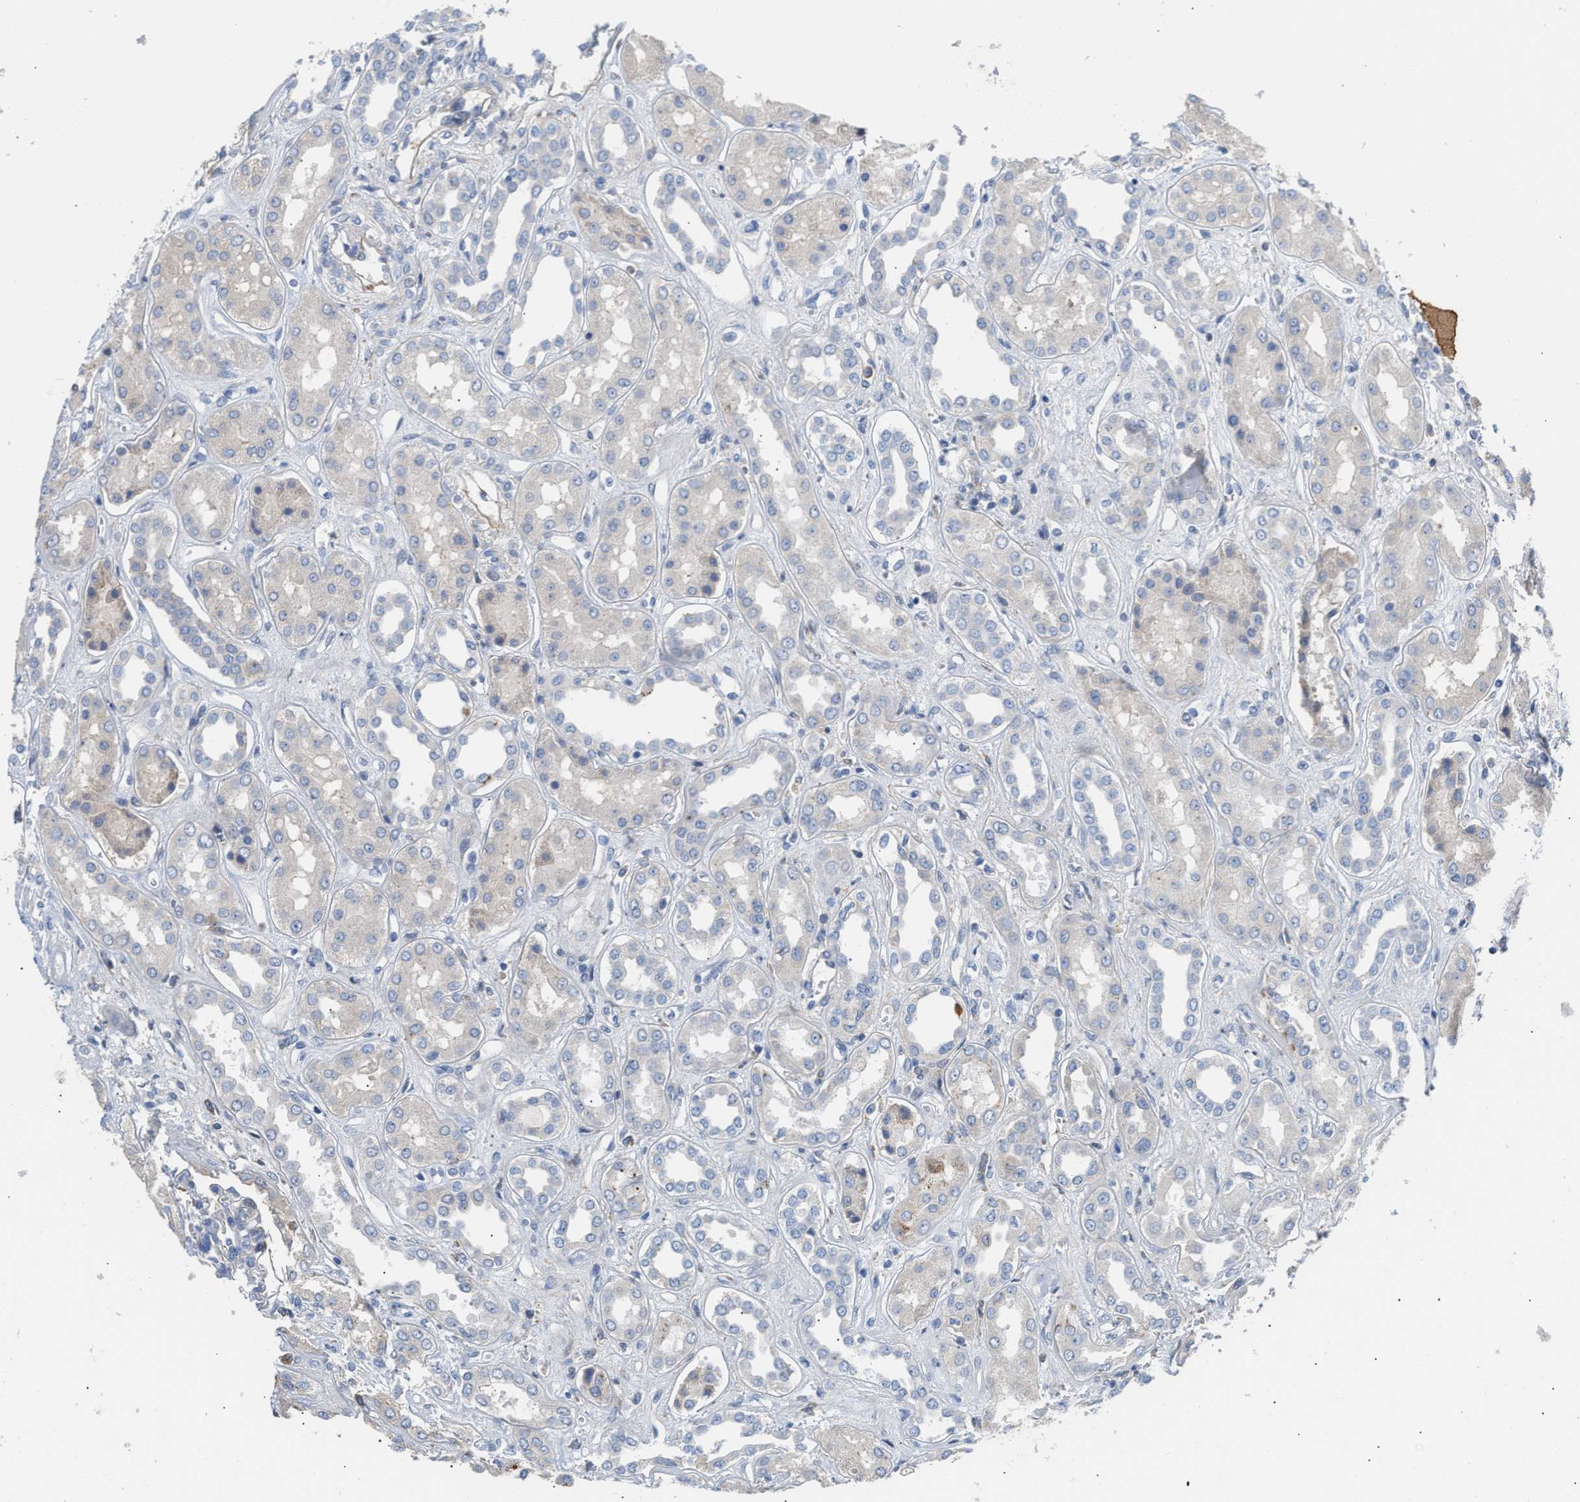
{"staining": {"intensity": "negative", "quantity": "none", "location": "none"}, "tissue": "kidney", "cell_type": "Cells in glomeruli", "image_type": "normal", "snomed": [{"axis": "morphology", "description": "Normal tissue, NOS"}, {"axis": "topography", "description": "Kidney"}], "caption": "Immunohistochemistry (IHC) histopathology image of unremarkable kidney: human kidney stained with DAB (3,3'-diaminobenzidine) shows no significant protein staining in cells in glomeruli. The staining is performed using DAB brown chromogen with nuclei counter-stained in using hematoxylin.", "gene": "TFPI", "patient": {"sex": "male", "age": 59}}